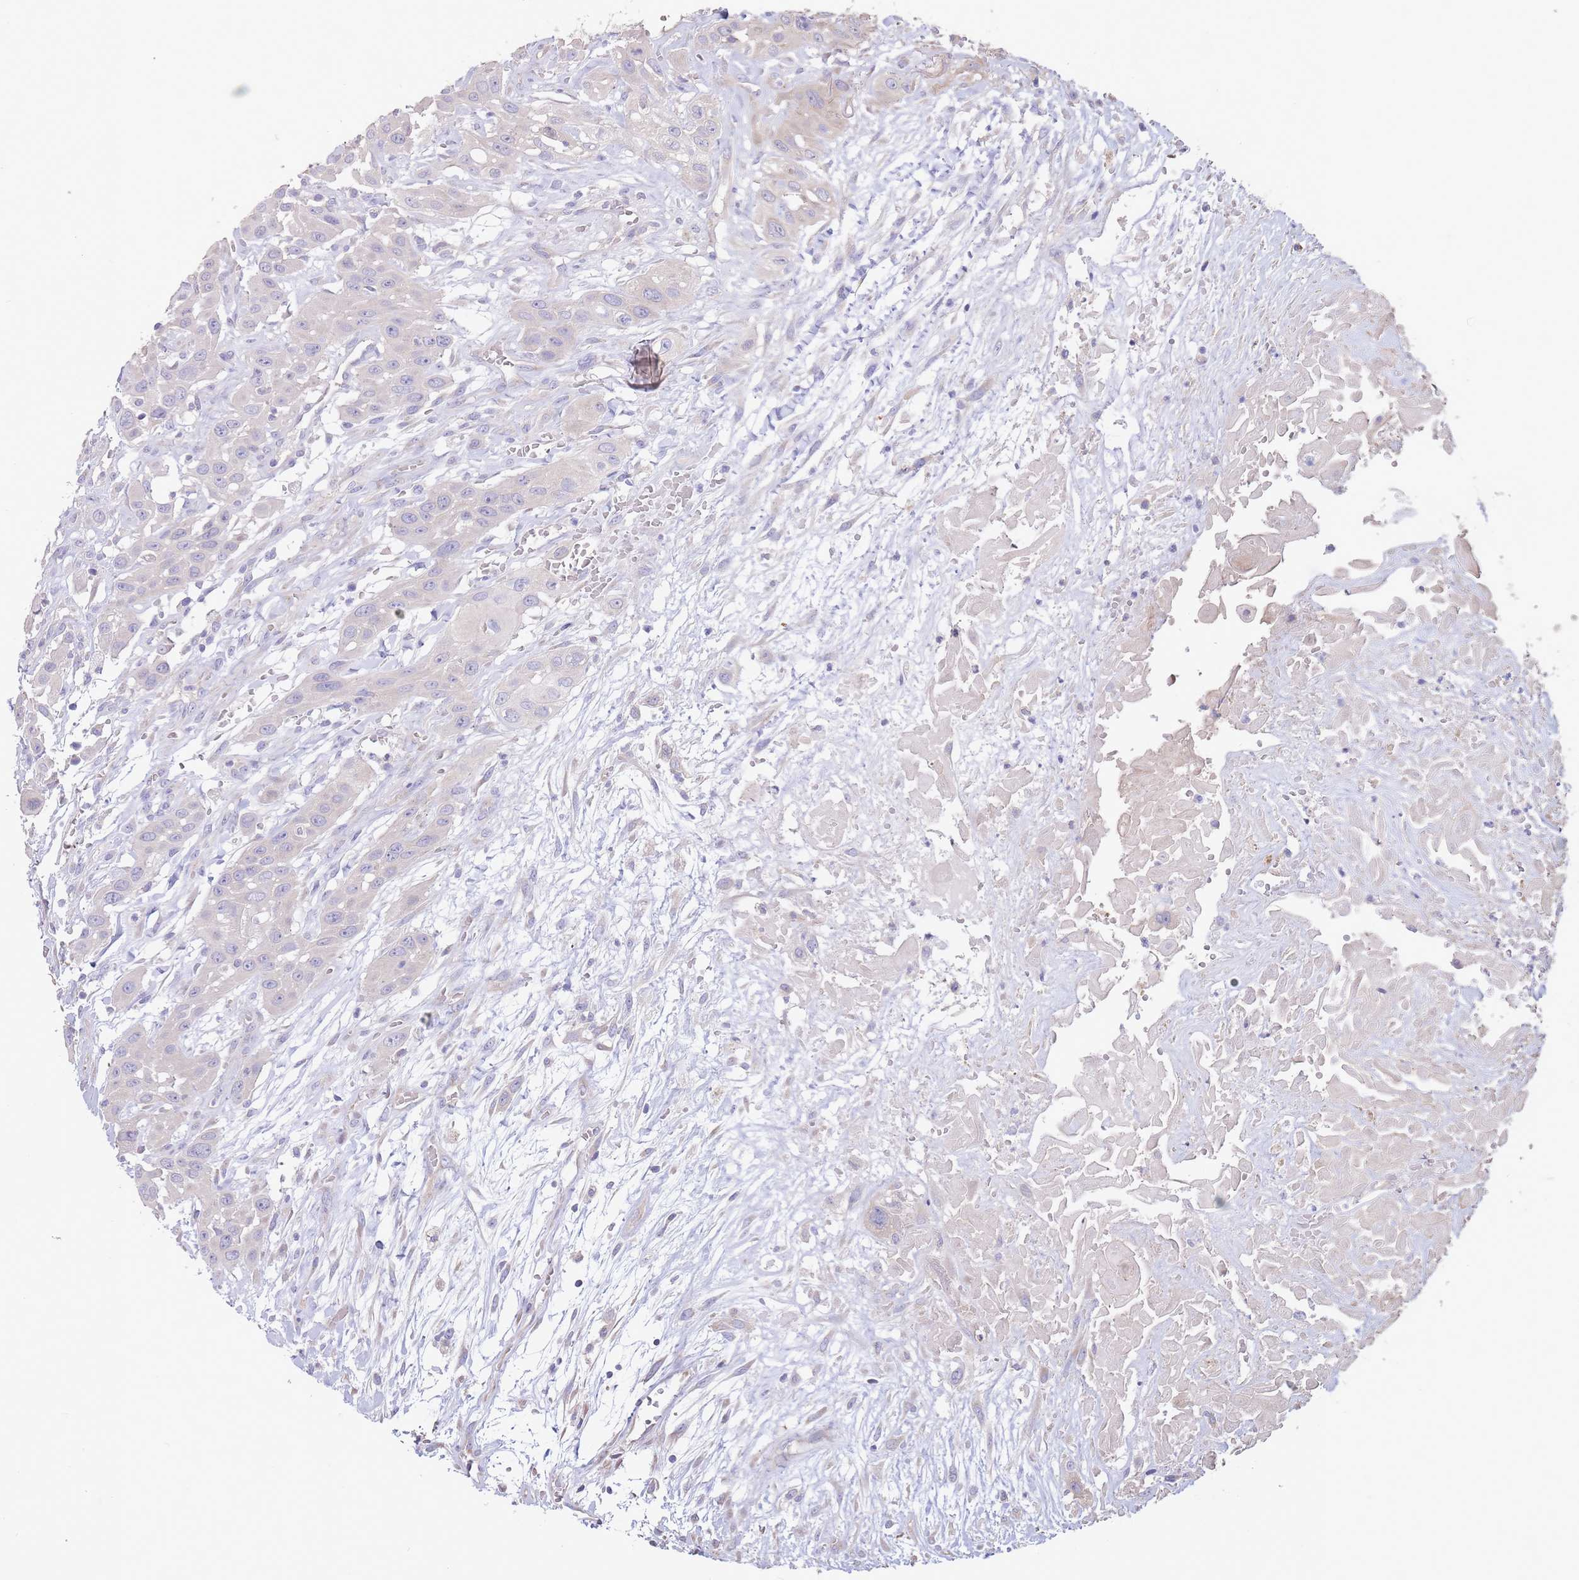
{"staining": {"intensity": "negative", "quantity": "none", "location": "none"}, "tissue": "head and neck cancer", "cell_type": "Tumor cells", "image_type": "cancer", "snomed": [{"axis": "morphology", "description": "Squamous cell carcinoma, NOS"}, {"axis": "topography", "description": "Head-Neck"}], "caption": "The histopathology image shows no significant expression in tumor cells of head and neck cancer. (Brightfield microscopy of DAB immunohistochemistry at high magnification).", "gene": "ALS2CL", "patient": {"sex": "male", "age": 81}}